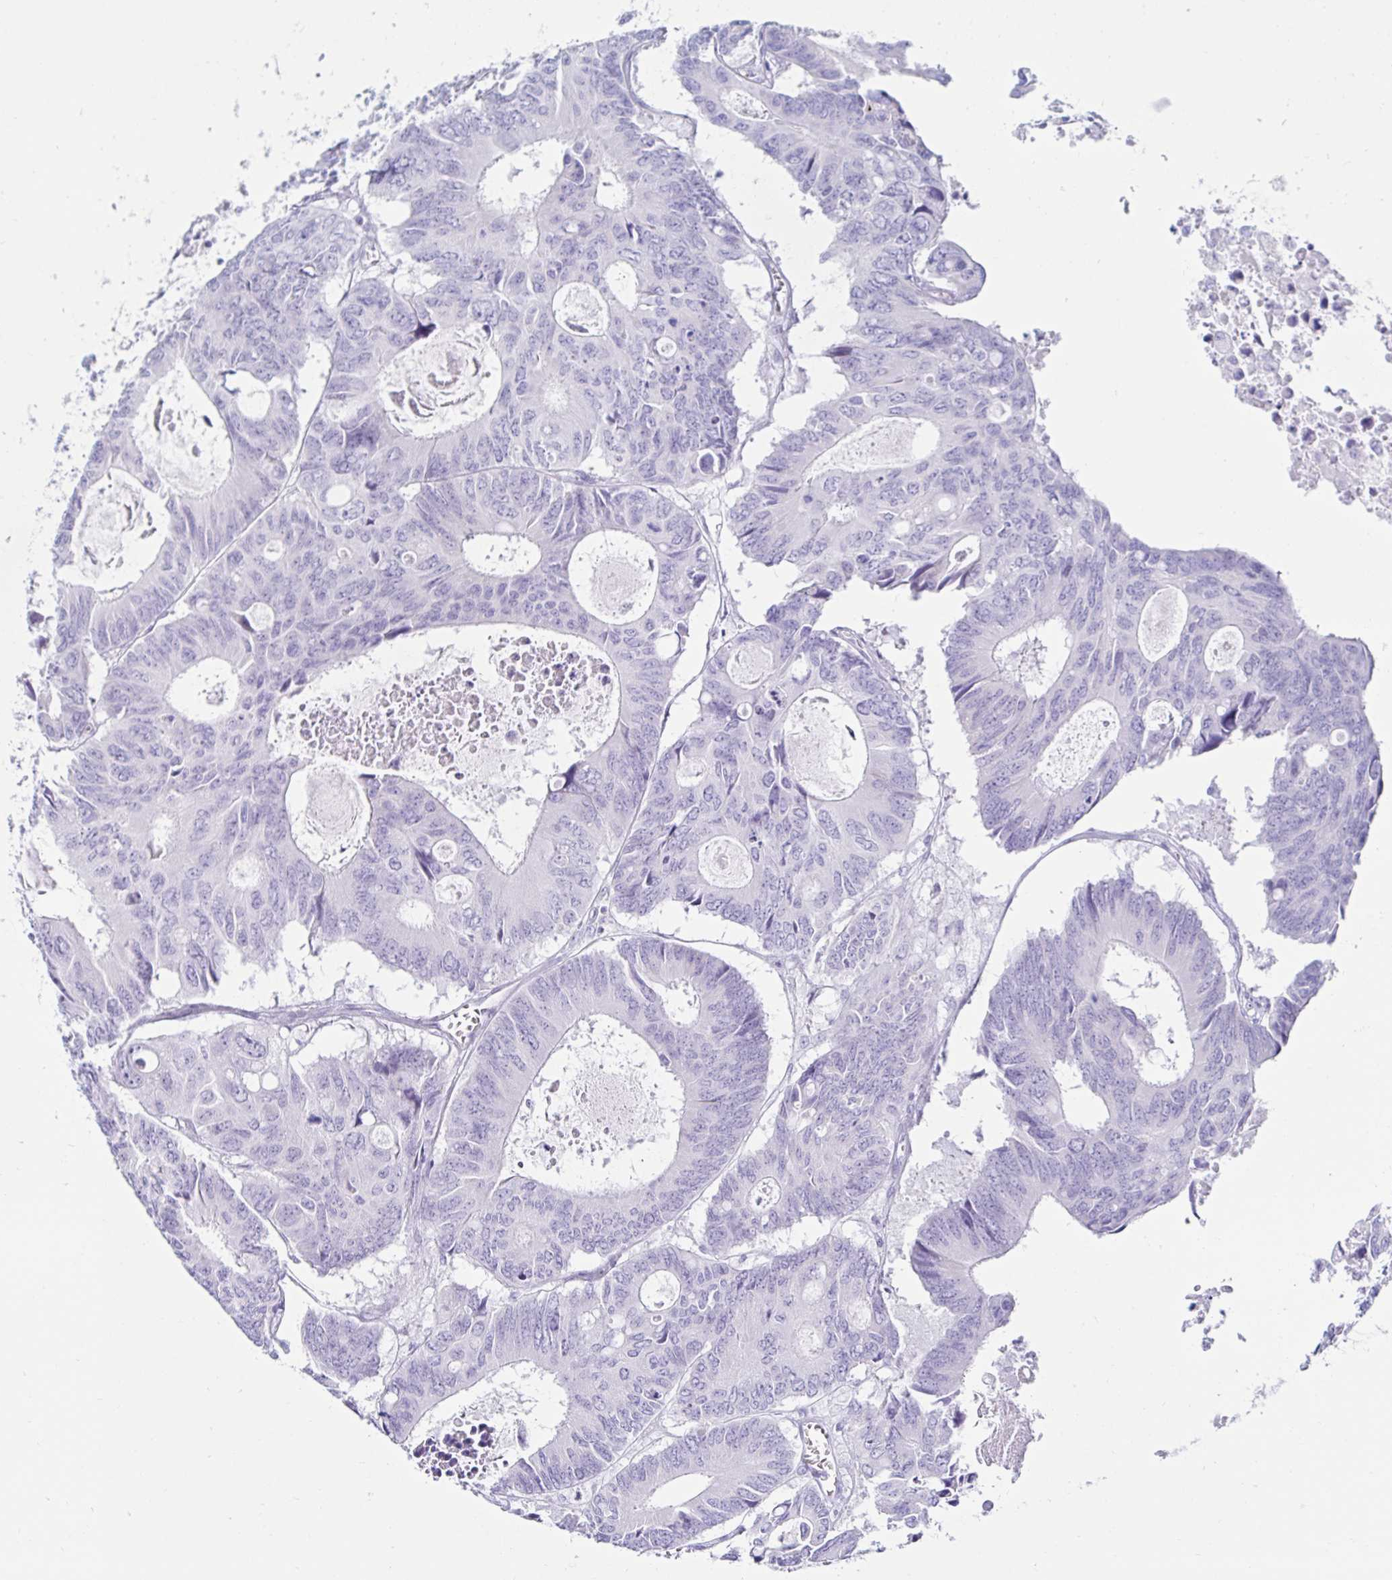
{"staining": {"intensity": "negative", "quantity": "none", "location": "none"}, "tissue": "colorectal cancer", "cell_type": "Tumor cells", "image_type": "cancer", "snomed": [{"axis": "morphology", "description": "Adenocarcinoma, NOS"}, {"axis": "topography", "description": "Rectum"}], "caption": "Immunohistochemistry of adenocarcinoma (colorectal) displays no expression in tumor cells. (Stains: DAB (3,3'-diaminobenzidine) immunohistochemistry (IHC) with hematoxylin counter stain, Microscopy: brightfield microscopy at high magnification).", "gene": "BEST1", "patient": {"sex": "male", "age": 76}}